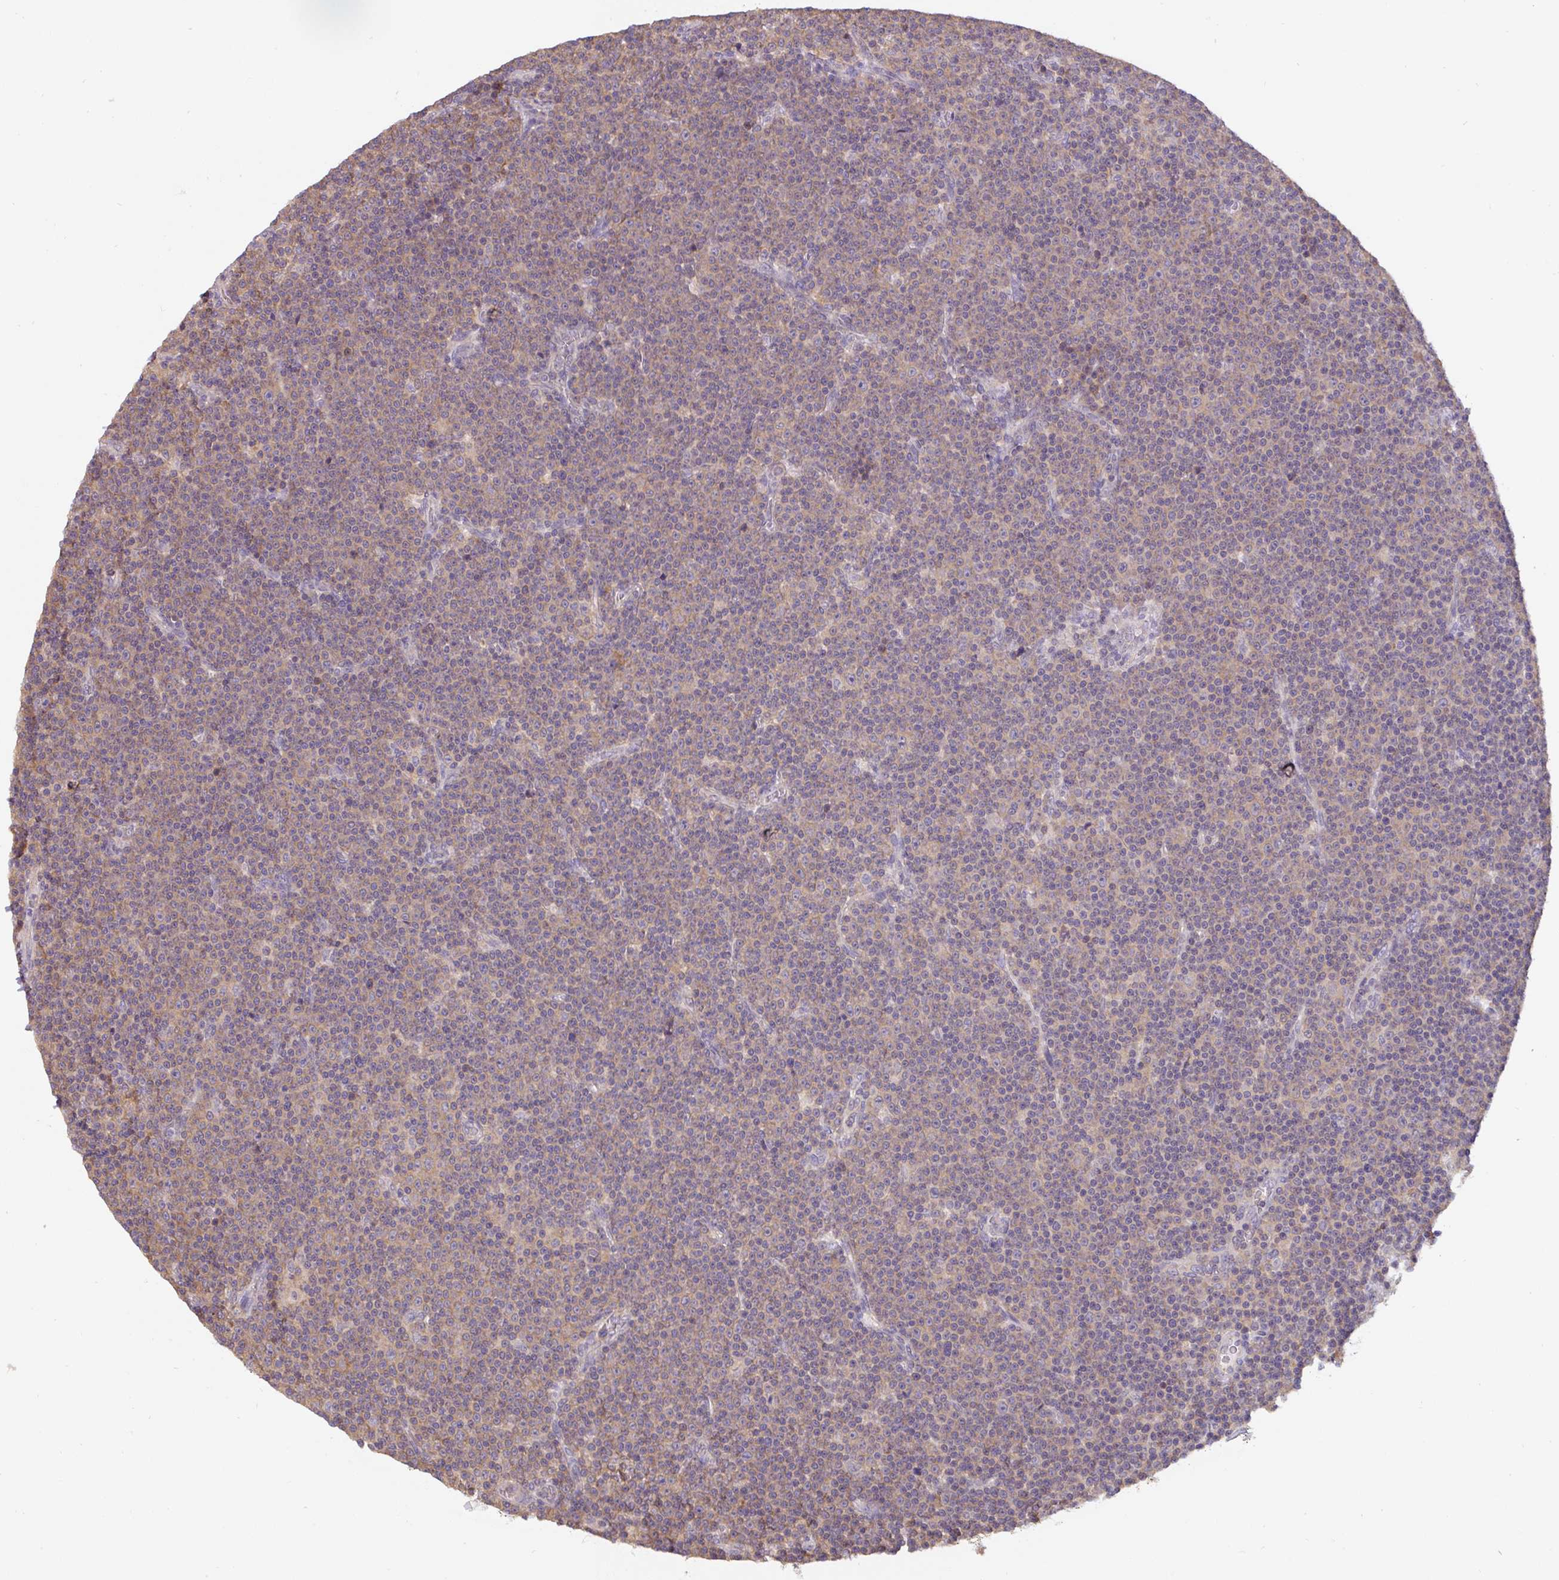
{"staining": {"intensity": "weak", "quantity": "25%-75%", "location": "cytoplasmic/membranous"}, "tissue": "lymphoma", "cell_type": "Tumor cells", "image_type": "cancer", "snomed": [{"axis": "morphology", "description": "Malignant lymphoma, non-Hodgkin's type, Low grade"}, {"axis": "topography", "description": "Lymph node"}], "caption": "Immunohistochemical staining of human low-grade malignant lymphoma, non-Hodgkin's type demonstrates low levels of weak cytoplasmic/membranous protein positivity in approximately 25%-75% of tumor cells. The staining was performed using DAB (3,3'-diaminobenzidine), with brown indicating positive protein expression. Nuclei are stained blue with hematoxylin.", "gene": "ST13", "patient": {"sex": "female", "age": 67}}